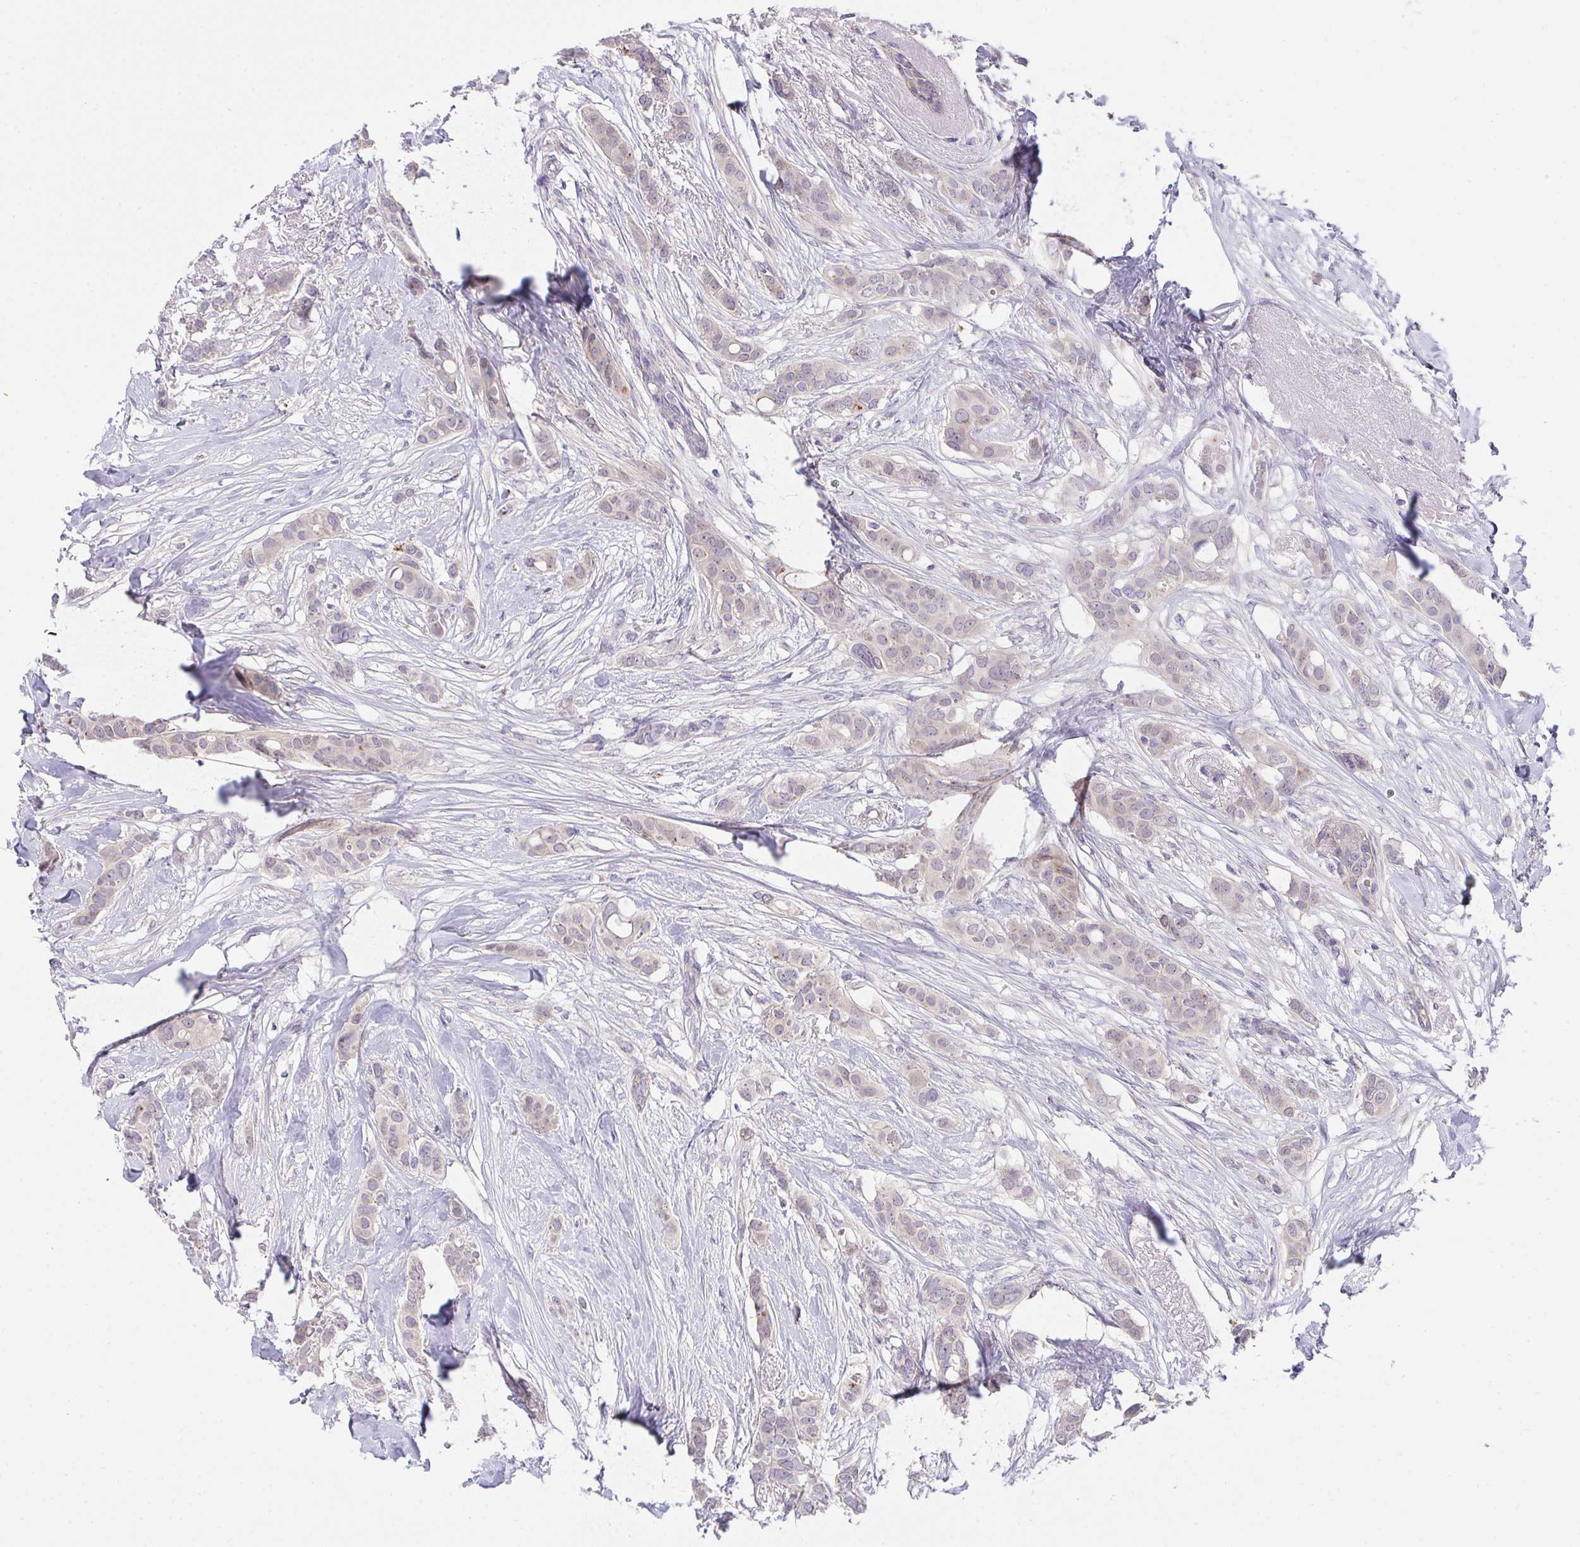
{"staining": {"intensity": "negative", "quantity": "none", "location": "none"}, "tissue": "breast cancer", "cell_type": "Tumor cells", "image_type": "cancer", "snomed": [{"axis": "morphology", "description": "Duct carcinoma"}, {"axis": "topography", "description": "Breast"}], "caption": "A photomicrograph of human breast invasive ductal carcinoma is negative for staining in tumor cells.", "gene": "HOXD12", "patient": {"sex": "female", "age": 62}}